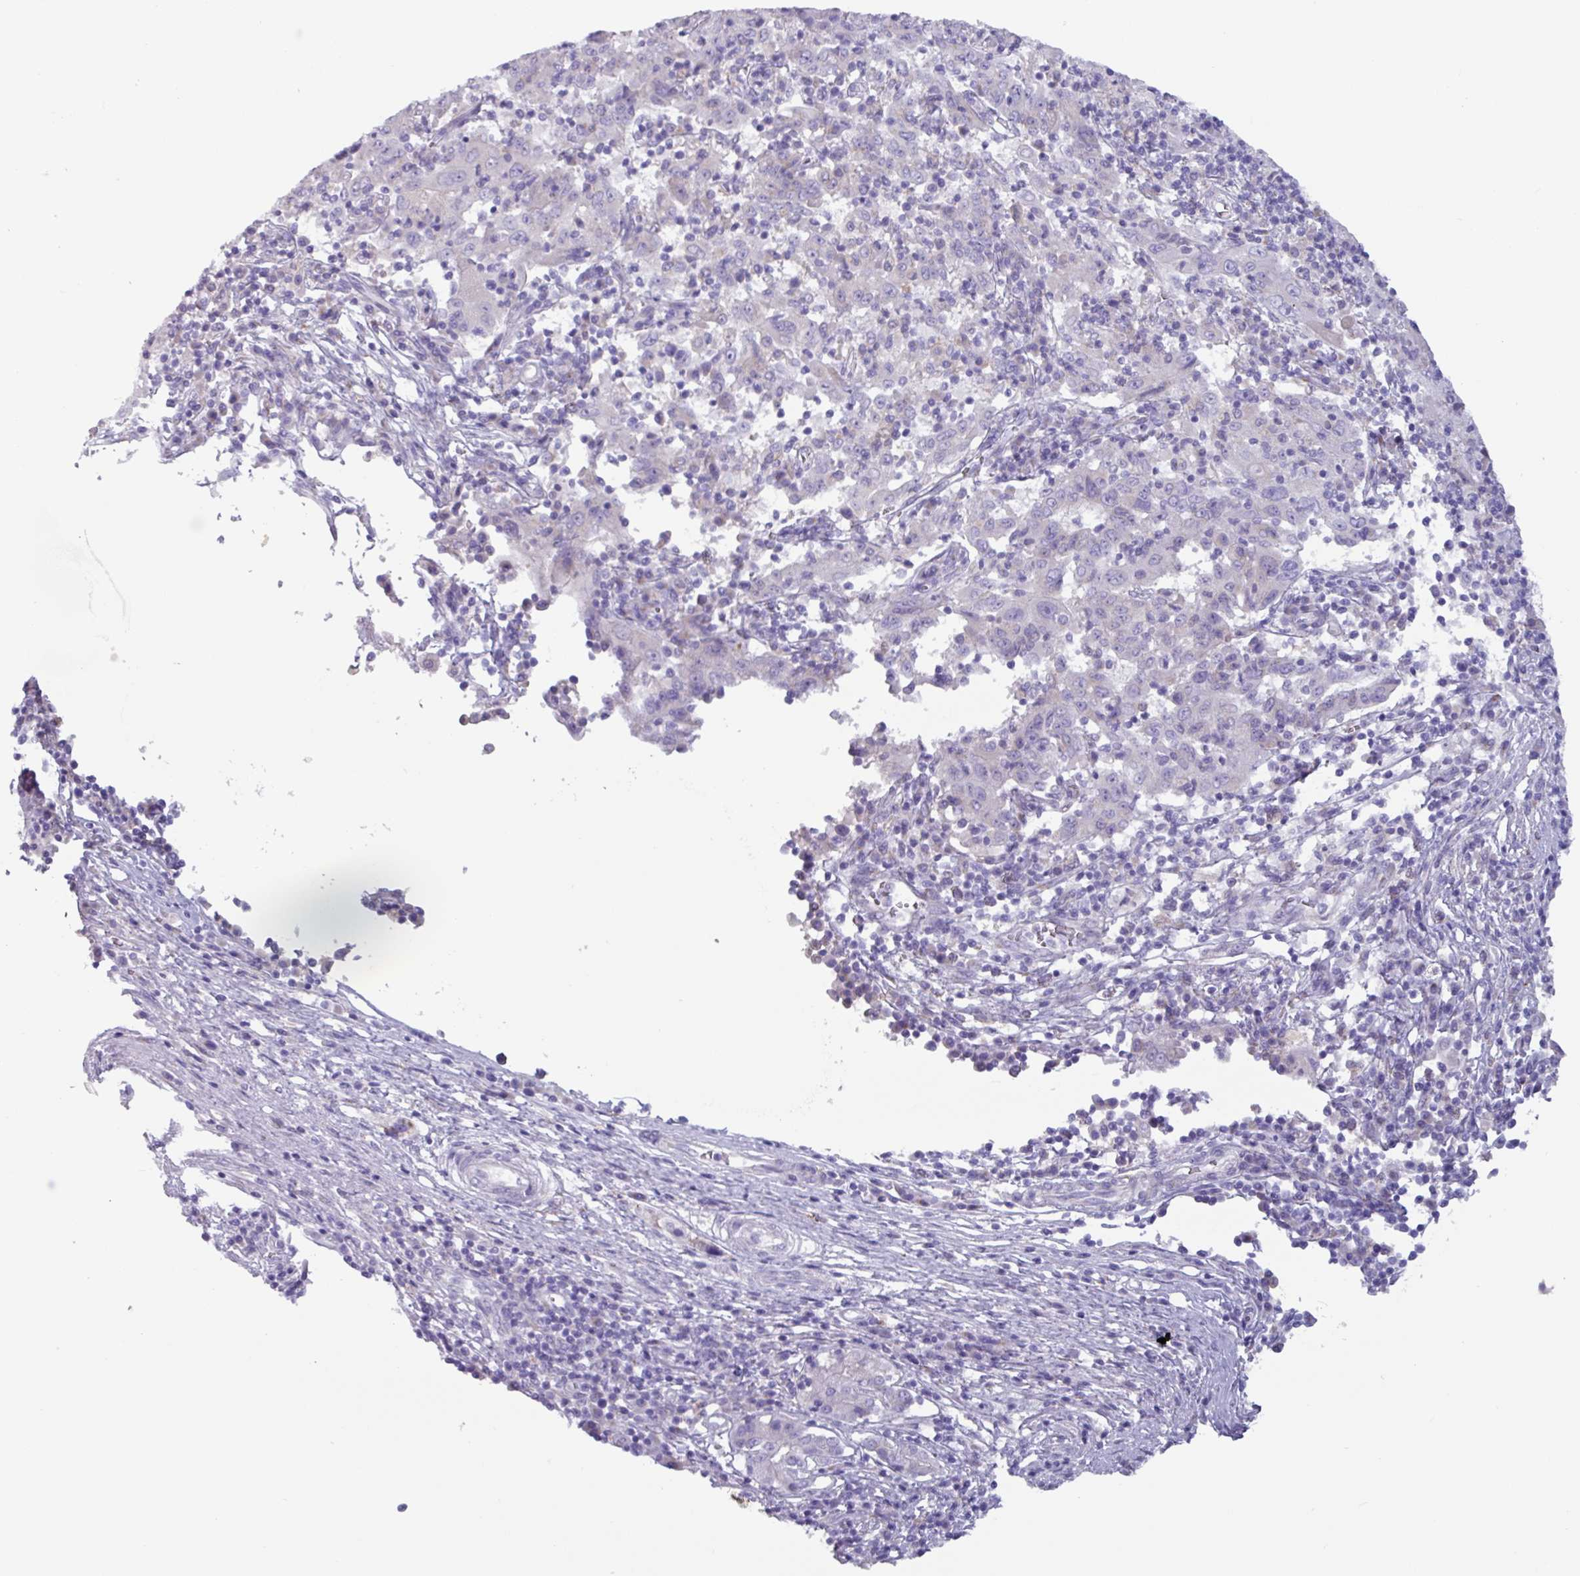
{"staining": {"intensity": "negative", "quantity": "none", "location": "none"}, "tissue": "pancreatic cancer", "cell_type": "Tumor cells", "image_type": "cancer", "snomed": [{"axis": "morphology", "description": "Adenocarcinoma, NOS"}, {"axis": "topography", "description": "Pancreas"}], "caption": "Tumor cells show no significant expression in pancreatic cancer.", "gene": "ADGRE1", "patient": {"sex": "male", "age": 63}}